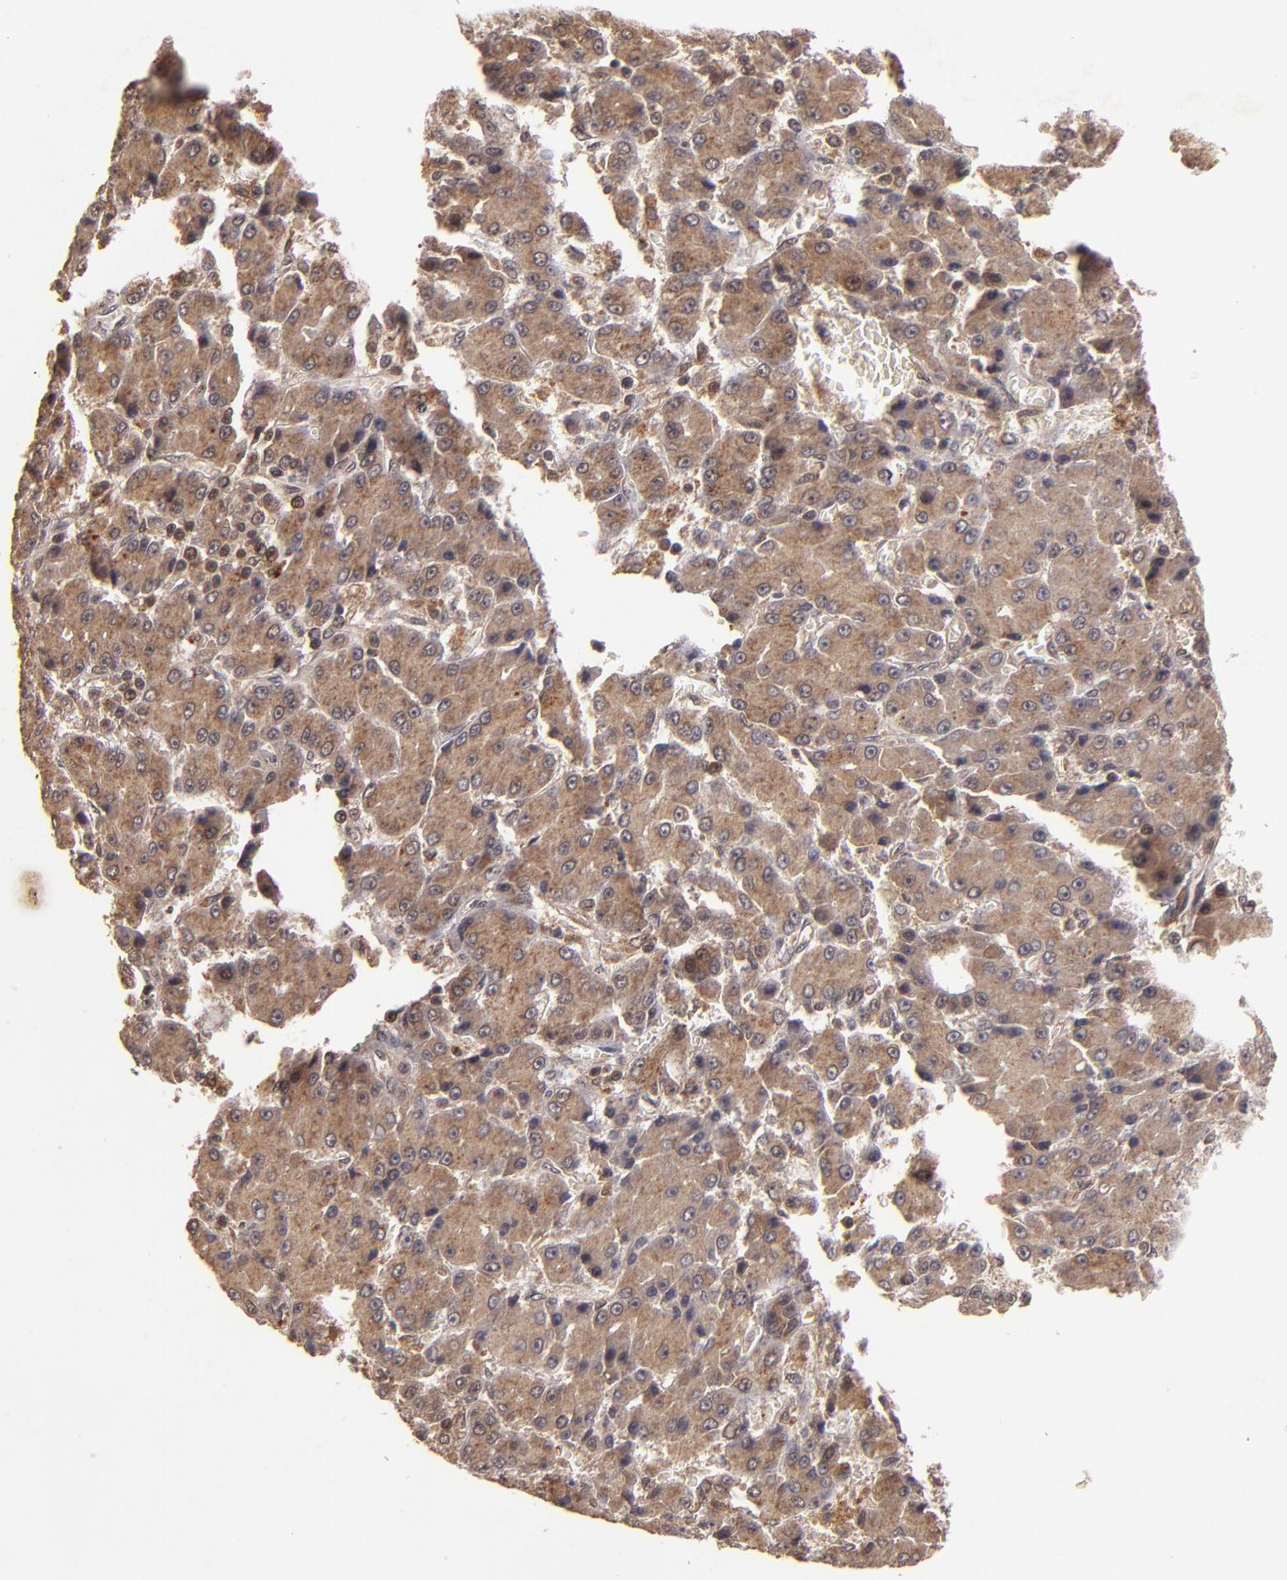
{"staining": {"intensity": "strong", "quantity": ">75%", "location": "cytoplasmic/membranous"}, "tissue": "liver cancer", "cell_type": "Tumor cells", "image_type": "cancer", "snomed": [{"axis": "morphology", "description": "Carcinoma, Hepatocellular, NOS"}, {"axis": "topography", "description": "Liver"}], "caption": "Immunohistochemical staining of liver hepatocellular carcinoma reveals strong cytoplasmic/membranous protein positivity in approximately >75% of tumor cells.", "gene": "RIOK3", "patient": {"sex": "male", "age": 69}}